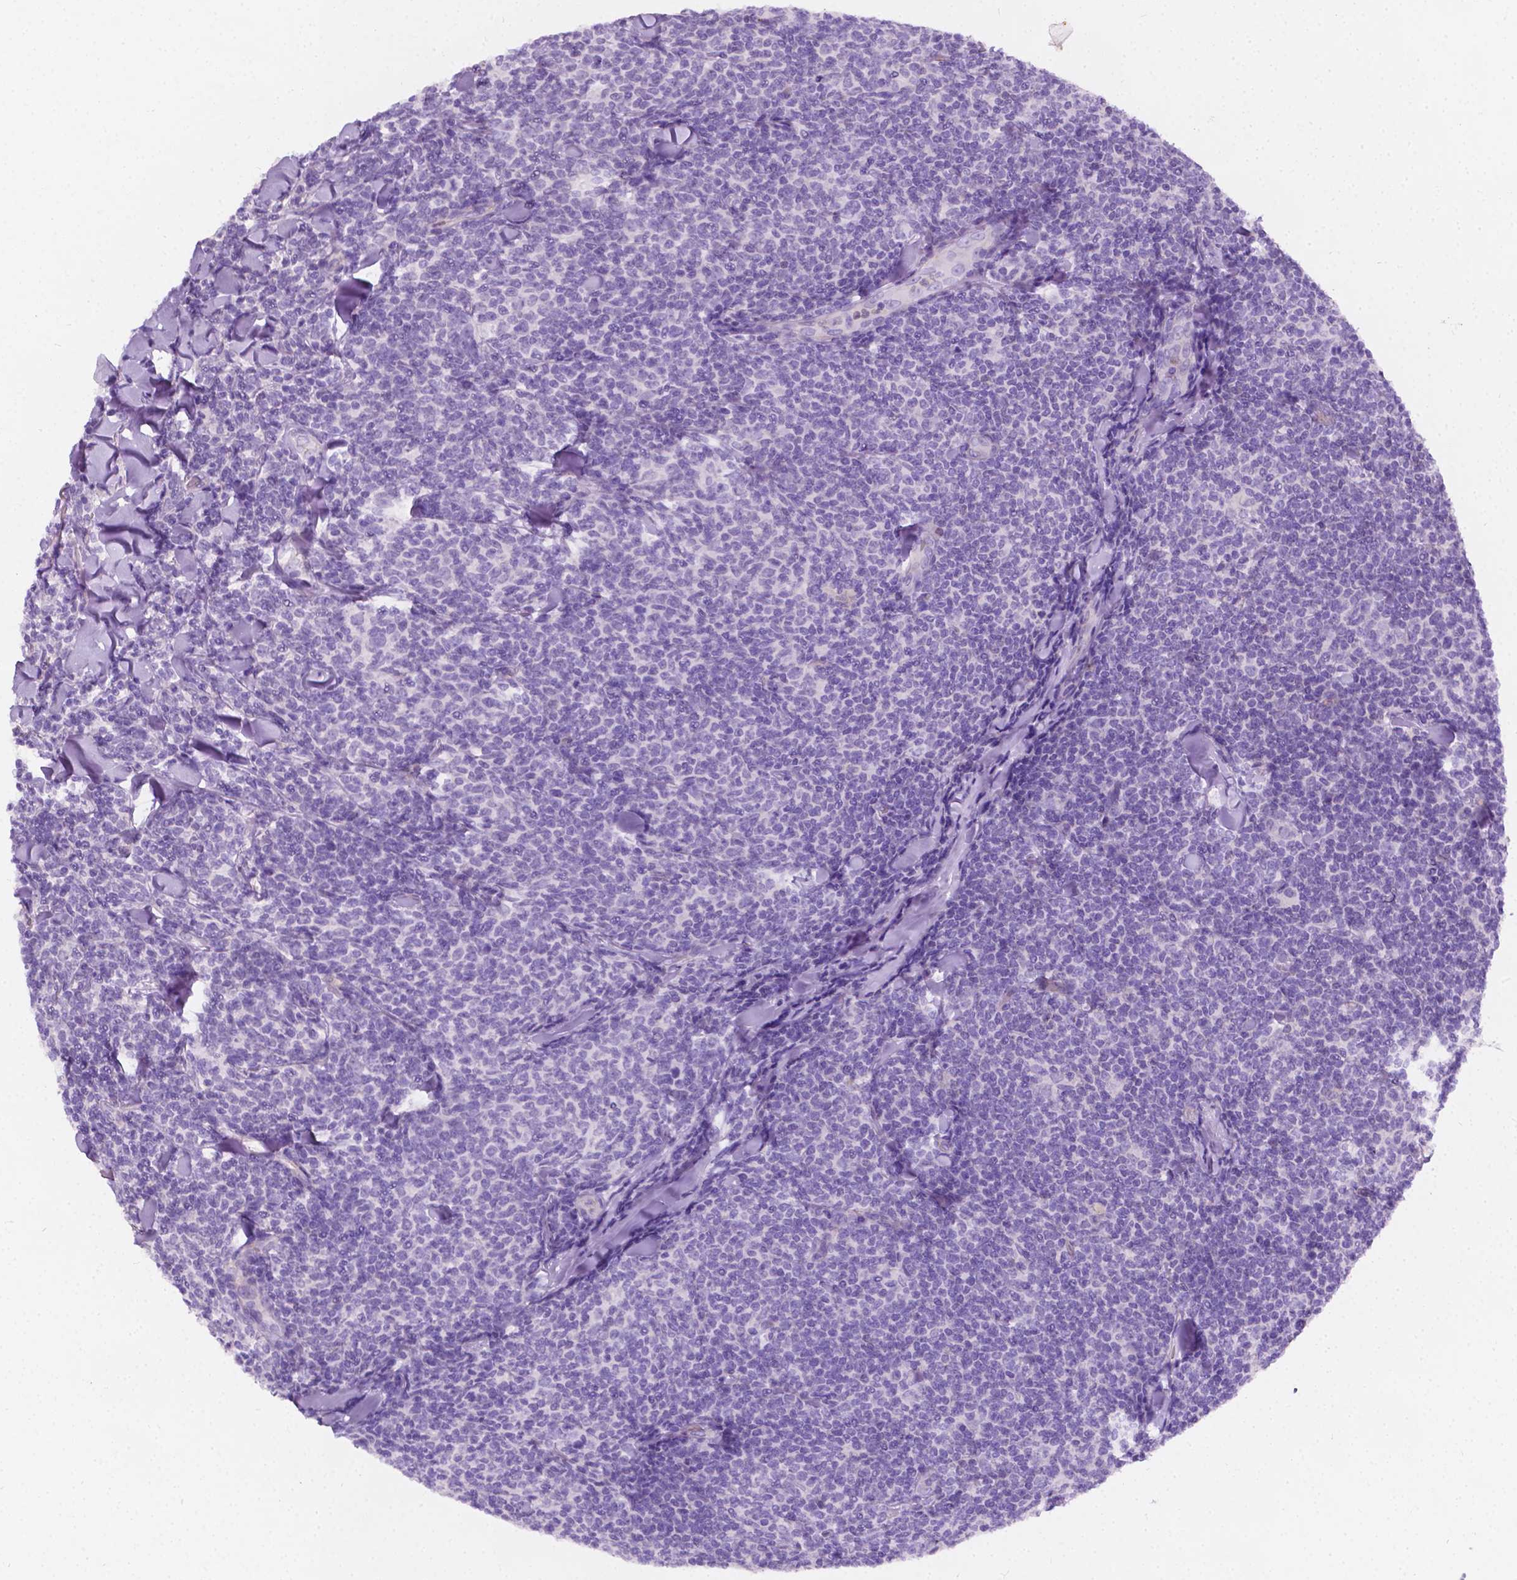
{"staining": {"intensity": "negative", "quantity": "none", "location": "none"}, "tissue": "lymphoma", "cell_type": "Tumor cells", "image_type": "cancer", "snomed": [{"axis": "morphology", "description": "Malignant lymphoma, non-Hodgkin's type, Low grade"}, {"axis": "topography", "description": "Lymph node"}], "caption": "There is no significant staining in tumor cells of lymphoma.", "gene": "GNAO1", "patient": {"sex": "female", "age": 56}}